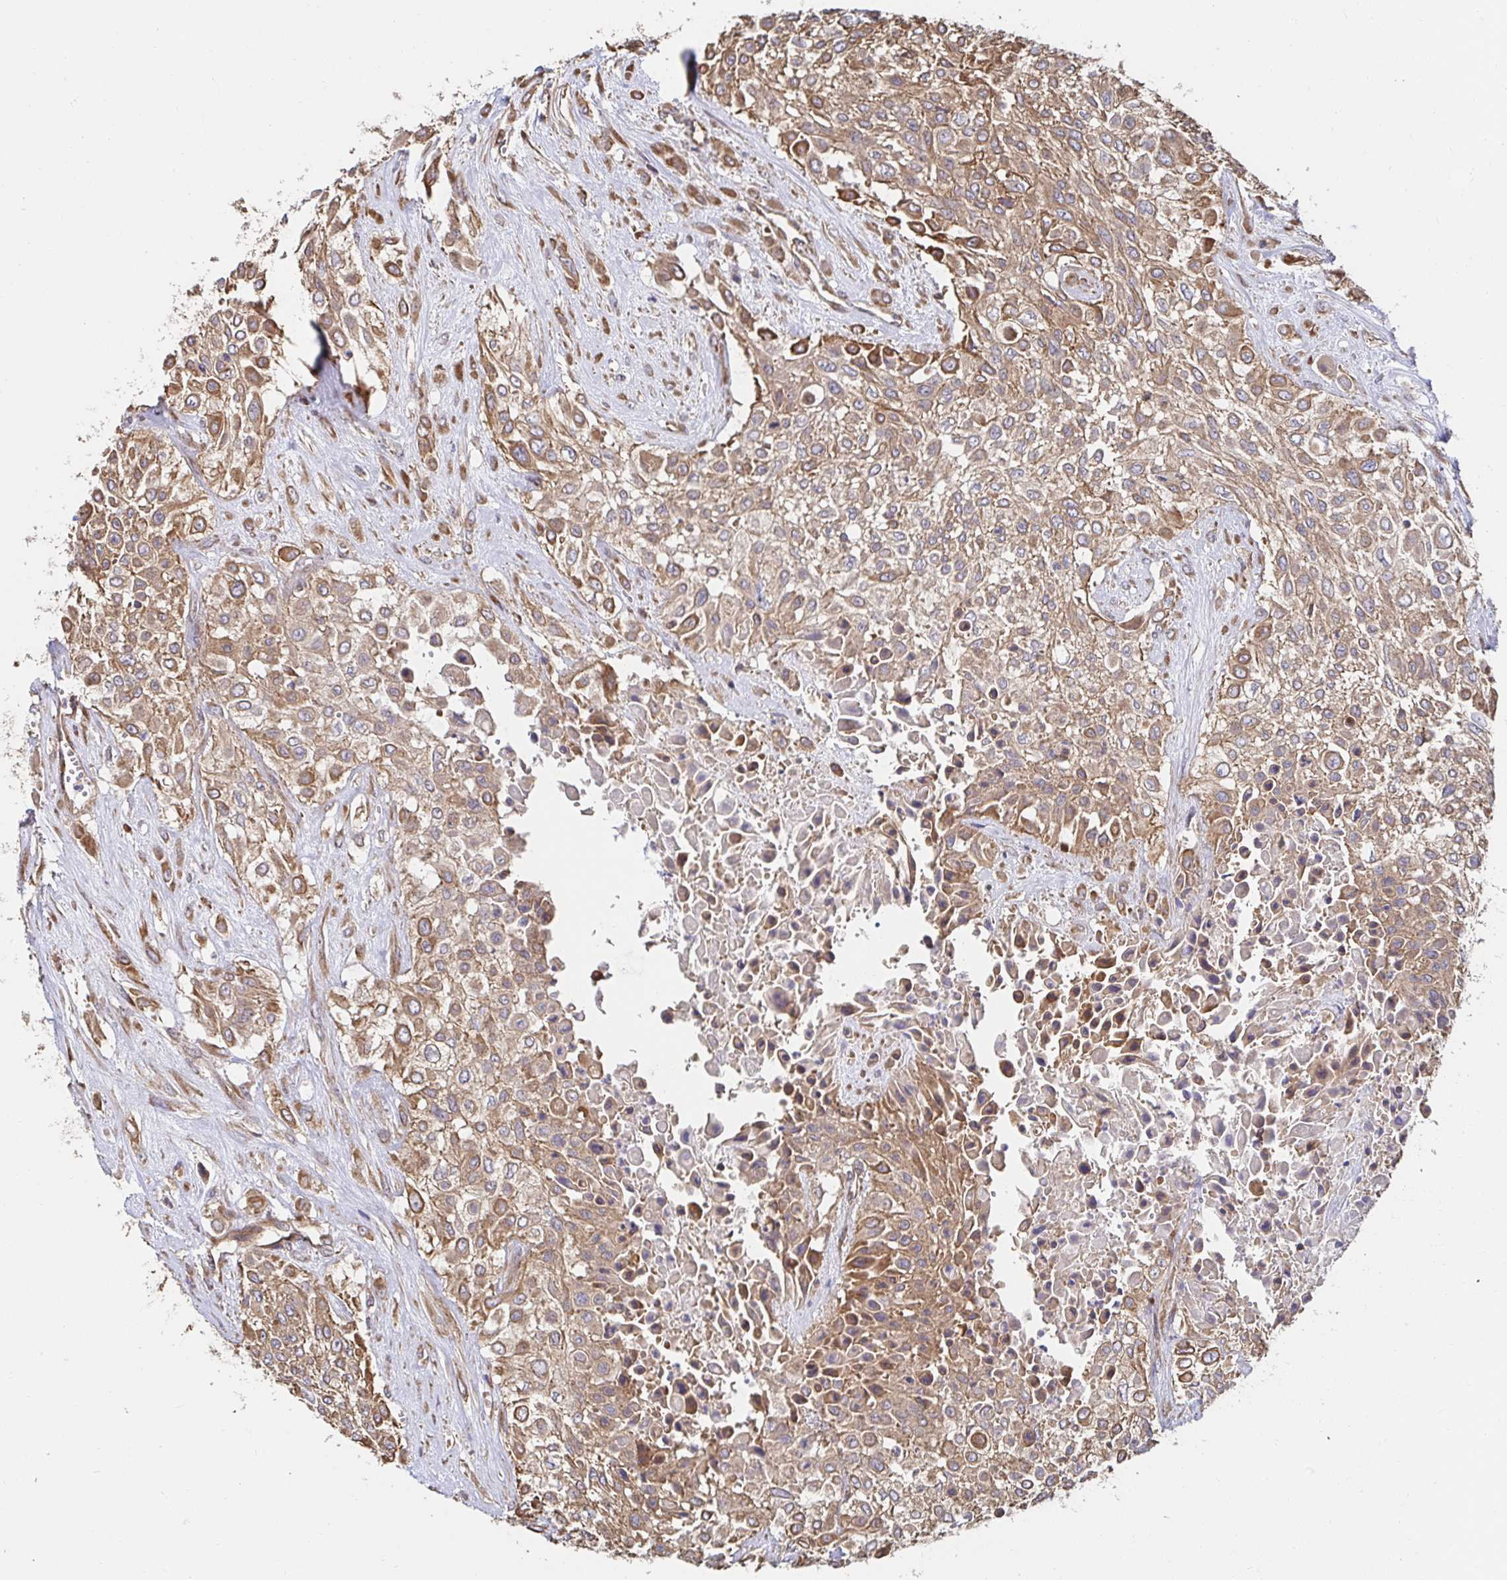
{"staining": {"intensity": "moderate", "quantity": ">75%", "location": "cytoplasmic/membranous"}, "tissue": "urothelial cancer", "cell_type": "Tumor cells", "image_type": "cancer", "snomed": [{"axis": "morphology", "description": "Urothelial carcinoma, High grade"}, {"axis": "topography", "description": "Urinary bladder"}], "caption": "Brown immunohistochemical staining in urothelial cancer shows moderate cytoplasmic/membranous positivity in approximately >75% of tumor cells.", "gene": "APBB1", "patient": {"sex": "male", "age": 57}}